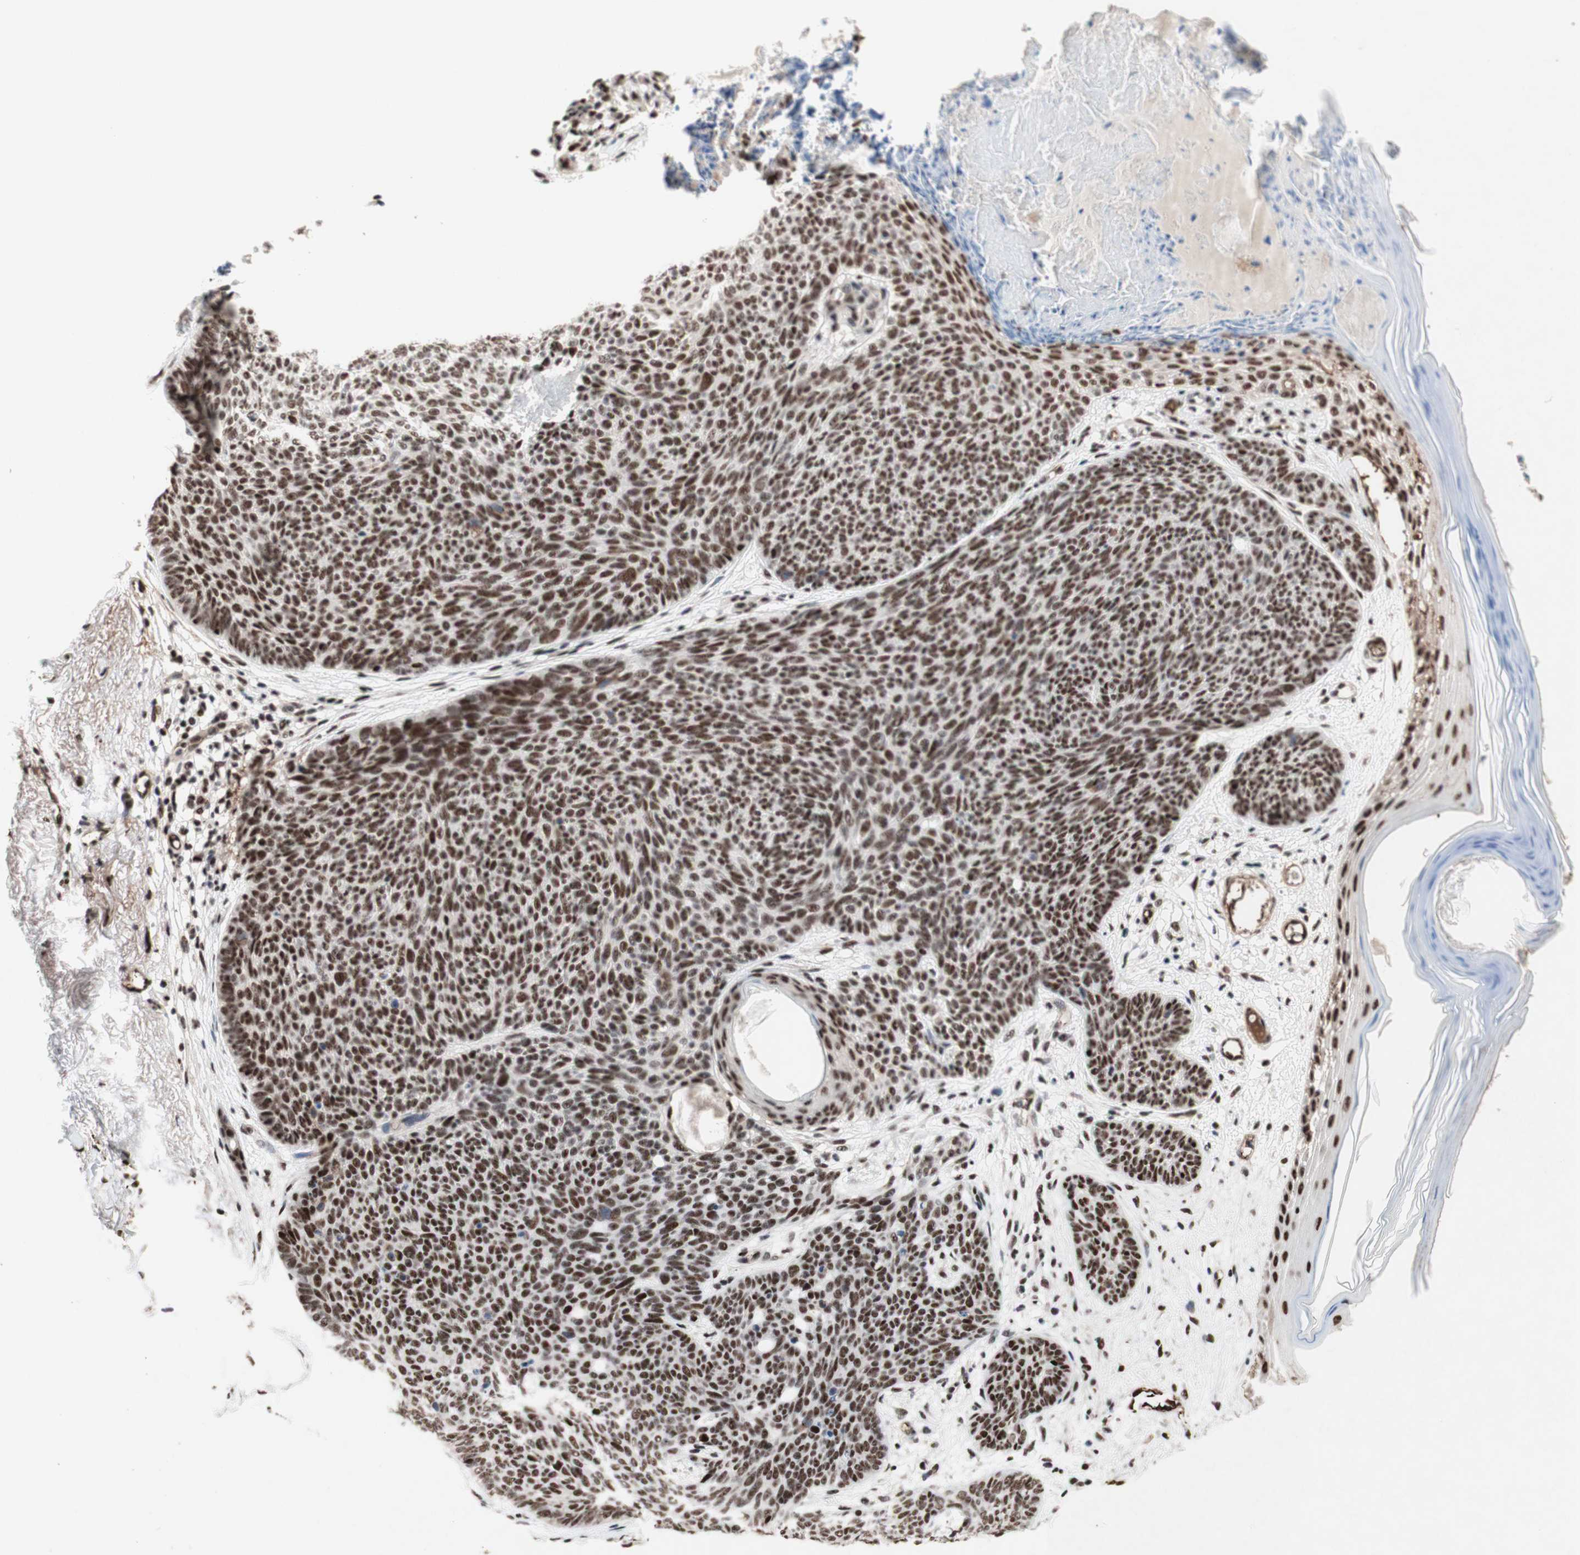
{"staining": {"intensity": "moderate", "quantity": ">75%", "location": "nuclear"}, "tissue": "skin cancer", "cell_type": "Tumor cells", "image_type": "cancer", "snomed": [{"axis": "morphology", "description": "Normal tissue, NOS"}, {"axis": "morphology", "description": "Basal cell carcinoma"}, {"axis": "topography", "description": "Skin"}], "caption": "Immunohistochemical staining of skin cancer reveals moderate nuclear protein positivity in about >75% of tumor cells.", "gene": "TLE1", "patient": {"sex": "female", "age": 70}}